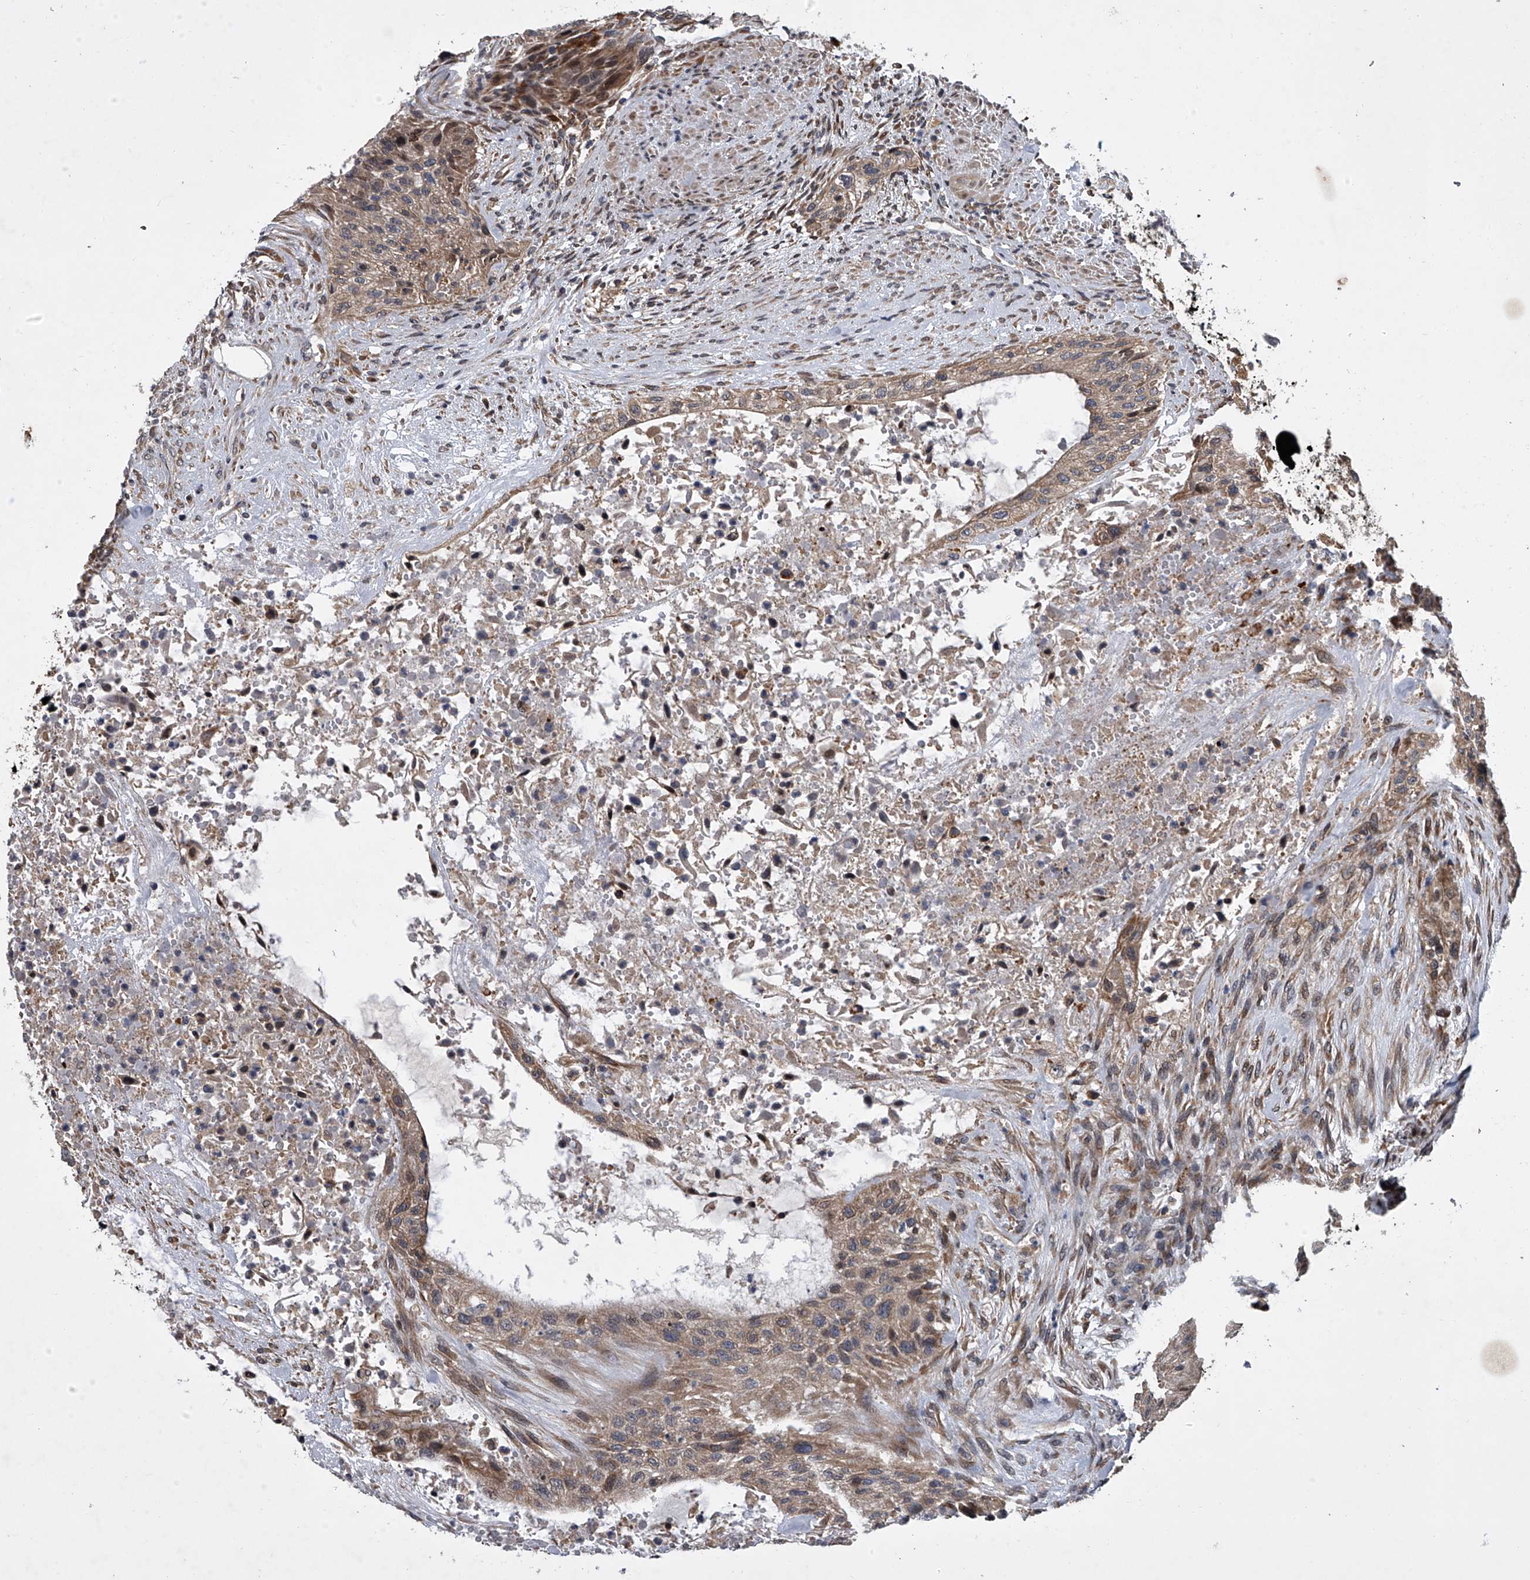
{"staining": {"intensity": "weak", "quantity": ">75%", "location": "cytoplasmic/membranous"}, "tissue": "urothelial cancer", "cell_type": "Tumor cells", "image_type": "cancer", "snomed": [{"axis": "morphology", "description": "Urothelial carcinoma, High grade"}, {"axis": "topography", "description": "Urinary bladder"}], "caption": "Approximately >75% of tumor cells in human high-grade urothelial carcinoma display weak cytoplasmic/membranous protein staining as visualized by brown immunohistochemical staining.", "gene": "TRIM8", "patient": {"sex": "male", "age": 35}}